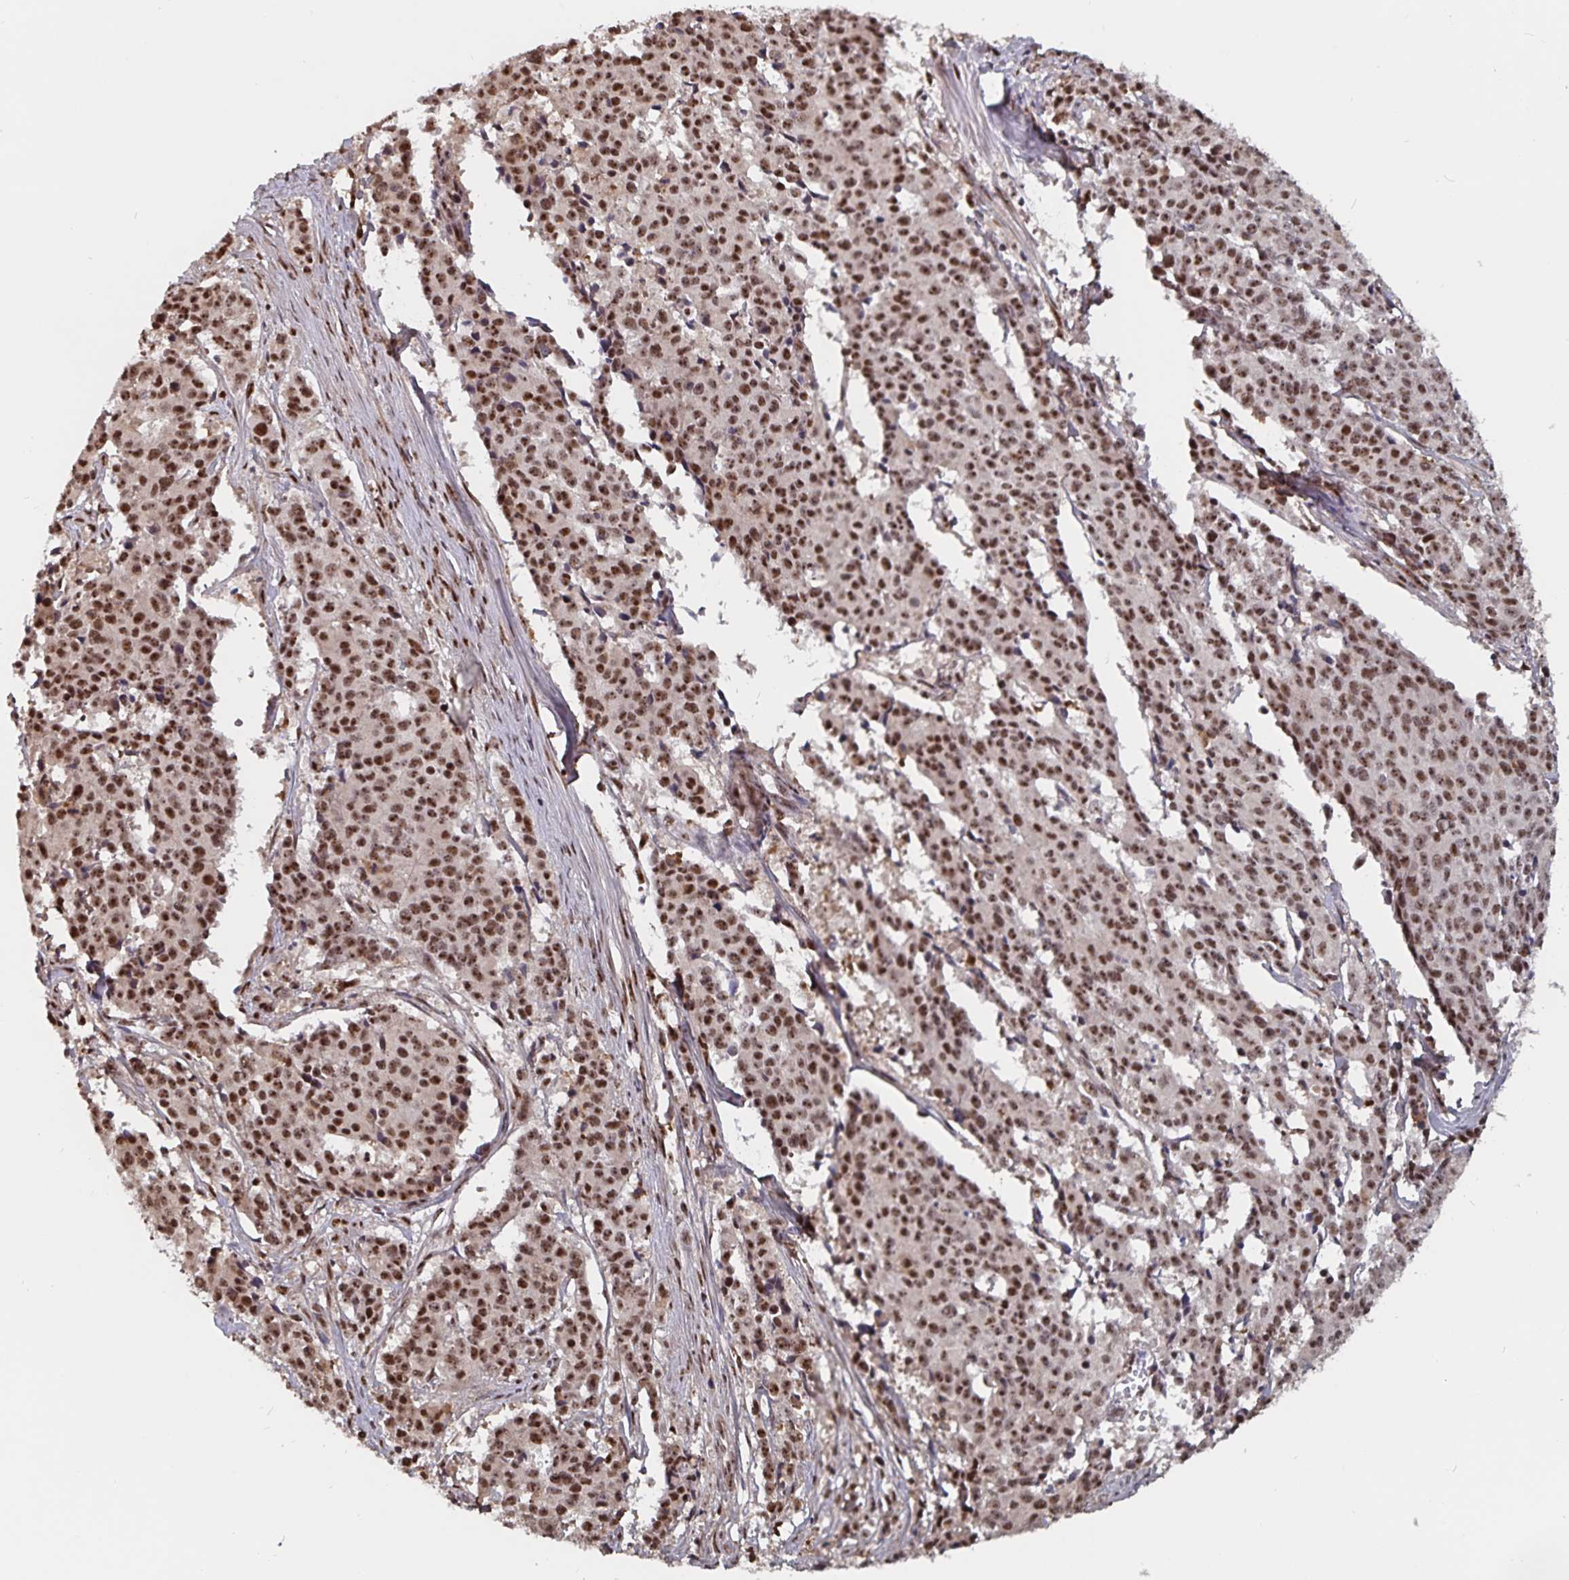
{"staining": {"intensity": "moderate", "quantity": ">75%", "location": "nuclear"}, "tissue": "cervical cancer", "cell_type": "Tumor cells", "image_type": "cancer", "snomed": [{"axis": "morphology", "description": "Squamous cell carcinoma, NOS"}, {"axis": "topography", "description": "Cervix"}], "caption": "Protein staining displays moderate nuclear staining in approximately >75% of tumor cells in cervical cancer (squamous cell carcinoma).", "gene": "LAS1L", "patient": {"sex": "female", "age": 28}}